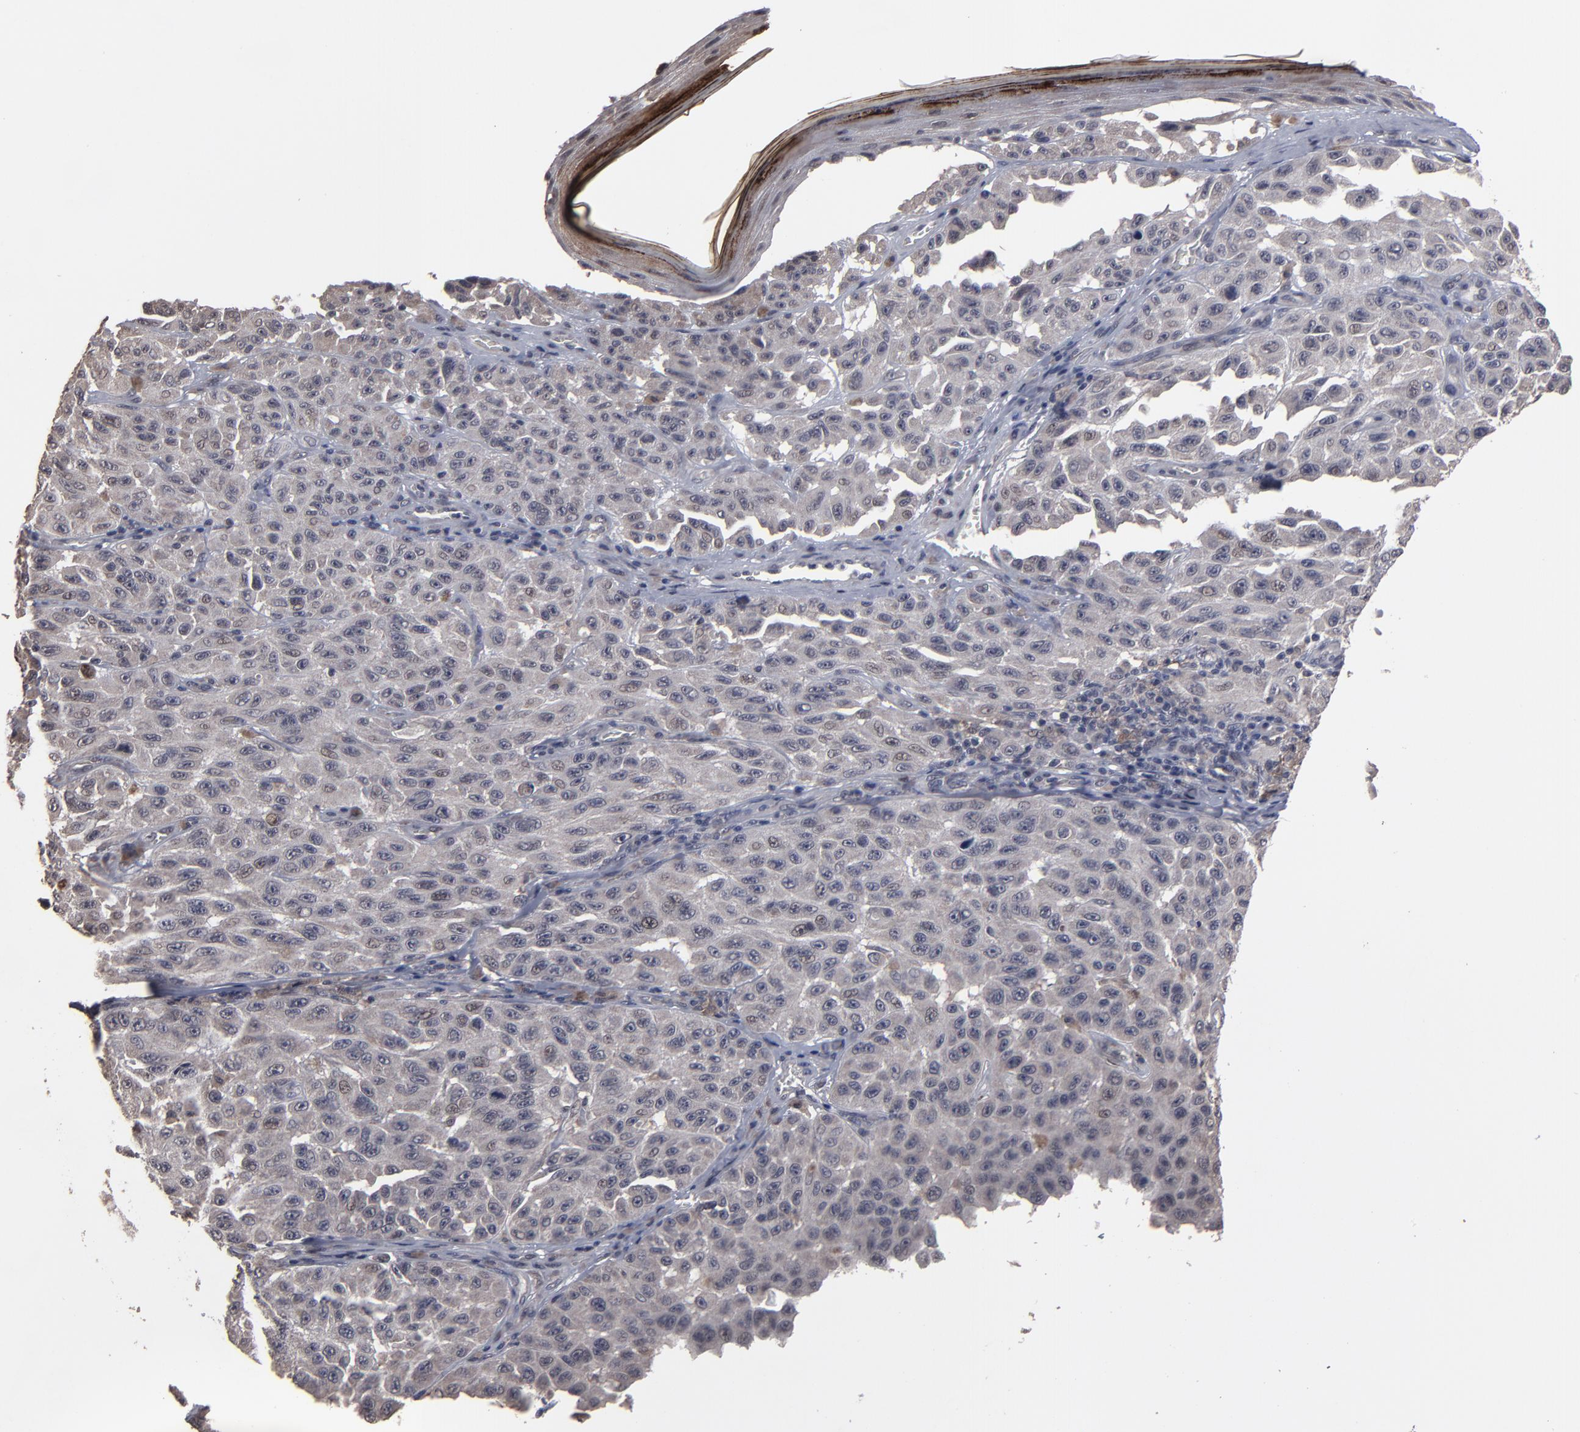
{"staining": {"intensity": "weak", "quantity": ">75%", "location": "cytoplasmic/membranous"}, "tissue": "melanoma", "cell_type": "Tumor cells", "image_type": "cancer", "snomed": [{"axis": "morphology", "description": "Malignant melanoma, NOS"}, {"axis": "topography", "description": "Skin"}], "caption": "This is an image of IHC staining of malignant melanoma, which shows weak positivity in the cytoplasmic/membranous of tumor cells.", "gene": "SLC22A17", "patient": {"sex": "male", "age": 30}}